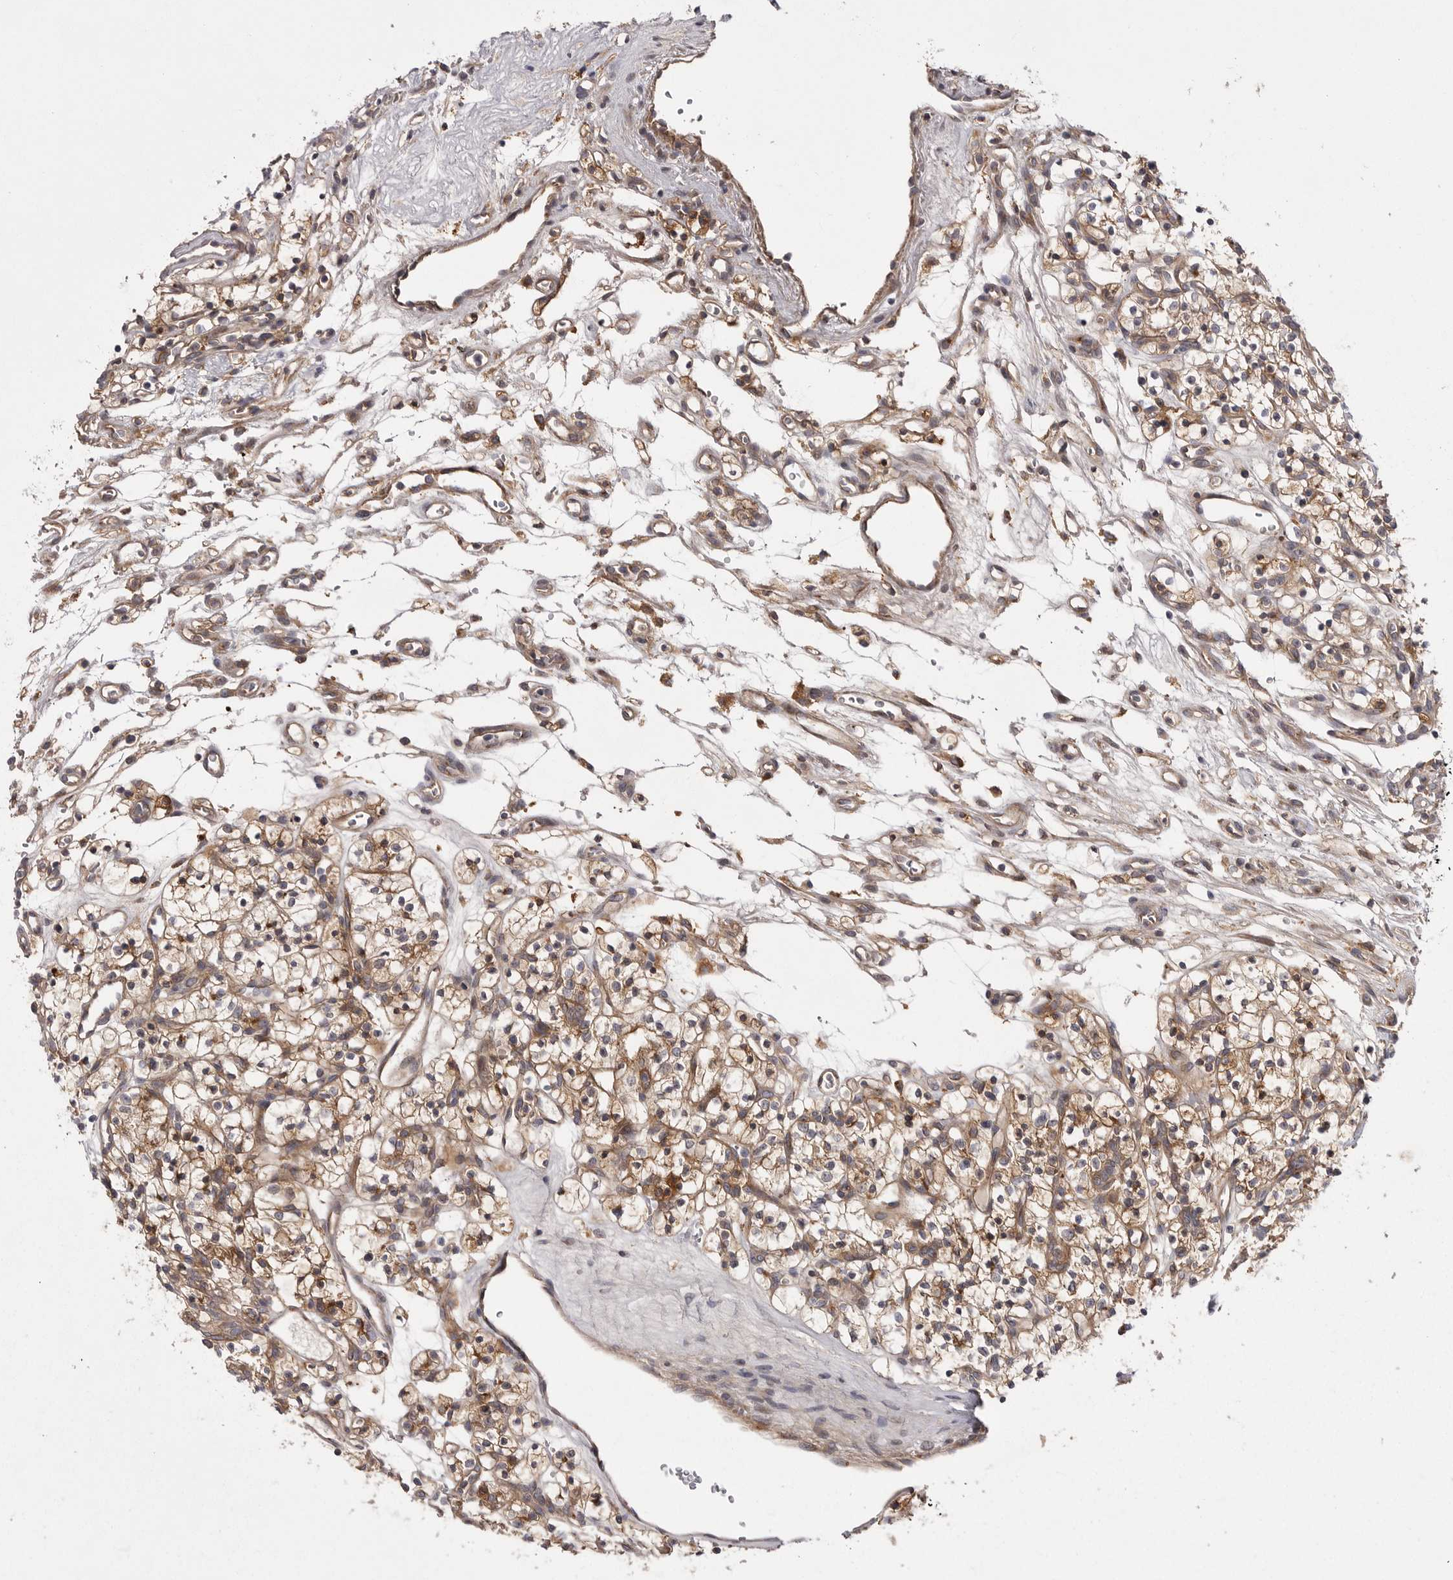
{"staining": {"intensity": "moderate", "quantity": "25%-75%", "location": "cytoplasmic/membranous"}, "tissue": "renal cancer", "cell_type": "Tumor cells", "image_type": "cancer", "snomed": [{"axis": "morphology", "description": "Adenocarcinoma, NOS"}, {"axis": "topography", "description": "Kidney"}], "caption": "DAB (3,3'-diaminobenzidine) immunohistochemical staining of human renal cancer shows moderate cytoplasmic/membranous protein positivity in approximately 25%-75% of tumor cells.", "gene": "OSBPL9", "patient": {"sex": "female", "age": 57}}